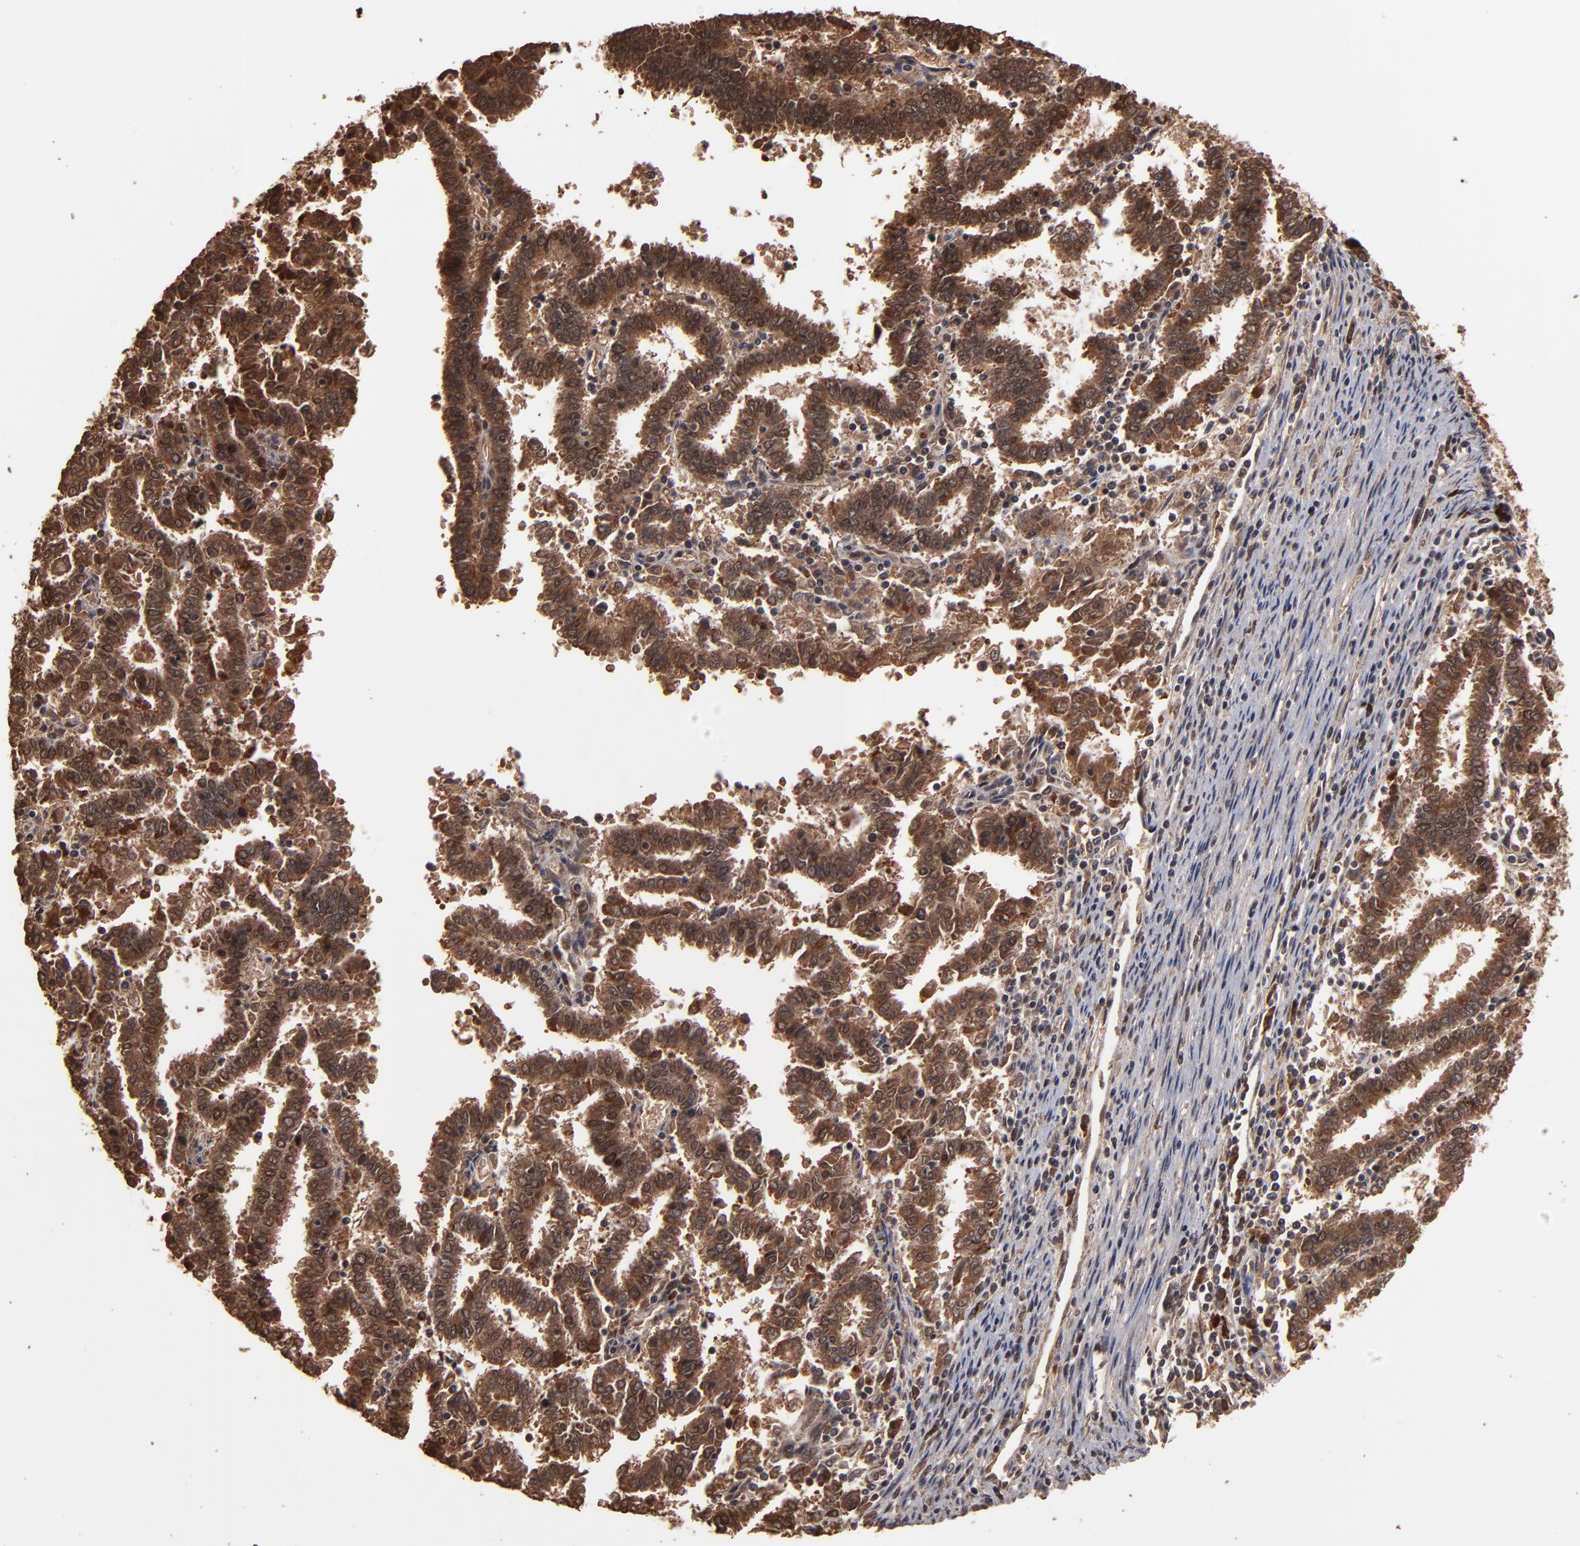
{"staining": {"intensity": "strong", "quantity": ">75%", "location": "cytoplasmic/membranous,nuclear"}, "tissue": "endometrial cancer", "cell_type": "Tumor cells", "image_type": "cancer", "snomed": [{"axis": "morphology", "description": "Adenocarcinoma, NOS"}, {"axis": "topography", "description": "Uterus"}], "caption": "DAB immunohistochemical staining of human adenocarcinoma (endometrial) demonstrates strong cytoplasmic/membranous and nuclear protein expression in about >75% of tumor cells. (brown staining indicates protein expression, while blue staining denotes nuclei).", "gene": "NXF2B", "patient": {"sex": "female", "age": 83}}